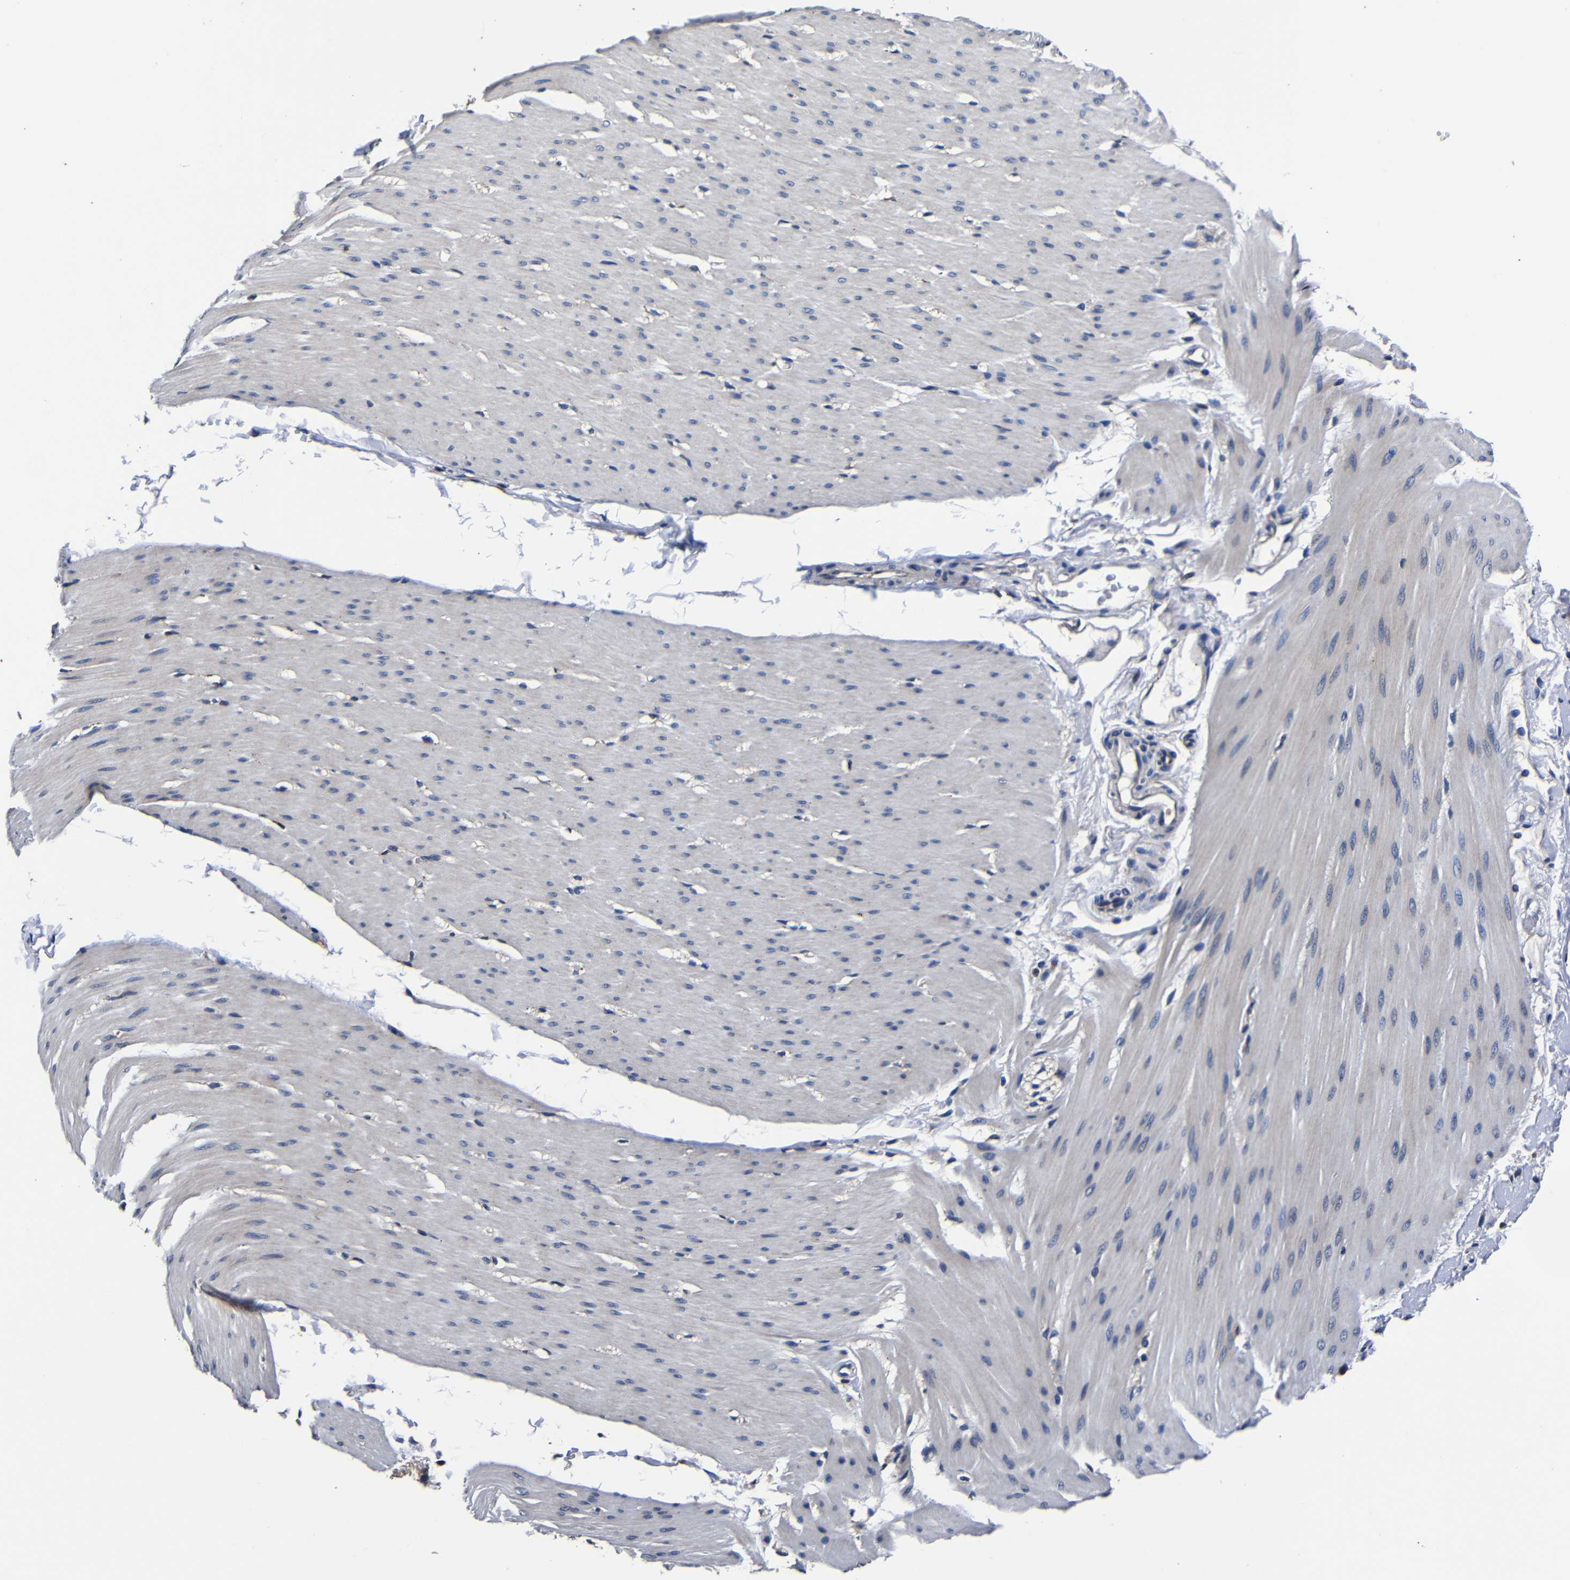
{"staining": {"intensity": "negative", "quantity": "none", "location": "none"}, "tissue": "smooth muscle", "cell_type": "Smooth muscle cells", "image_type": "normal", "snomed": [{"axis": "morphology", "description": "Normal tissue, NOS"}, {"axis": "topography", "description": "Smooth muscle"}, {"axis": "topography", "description": "Colon"}], "caption": "DAB immunohistochemical staining of unremarkable human smooth muscle demonstrates no significant expression in smooth muscle cells. (IHC, brightfield microscopy, high magnification).", "gene": "SCN9A", "patient": {"sex": "male", "age": 67}}